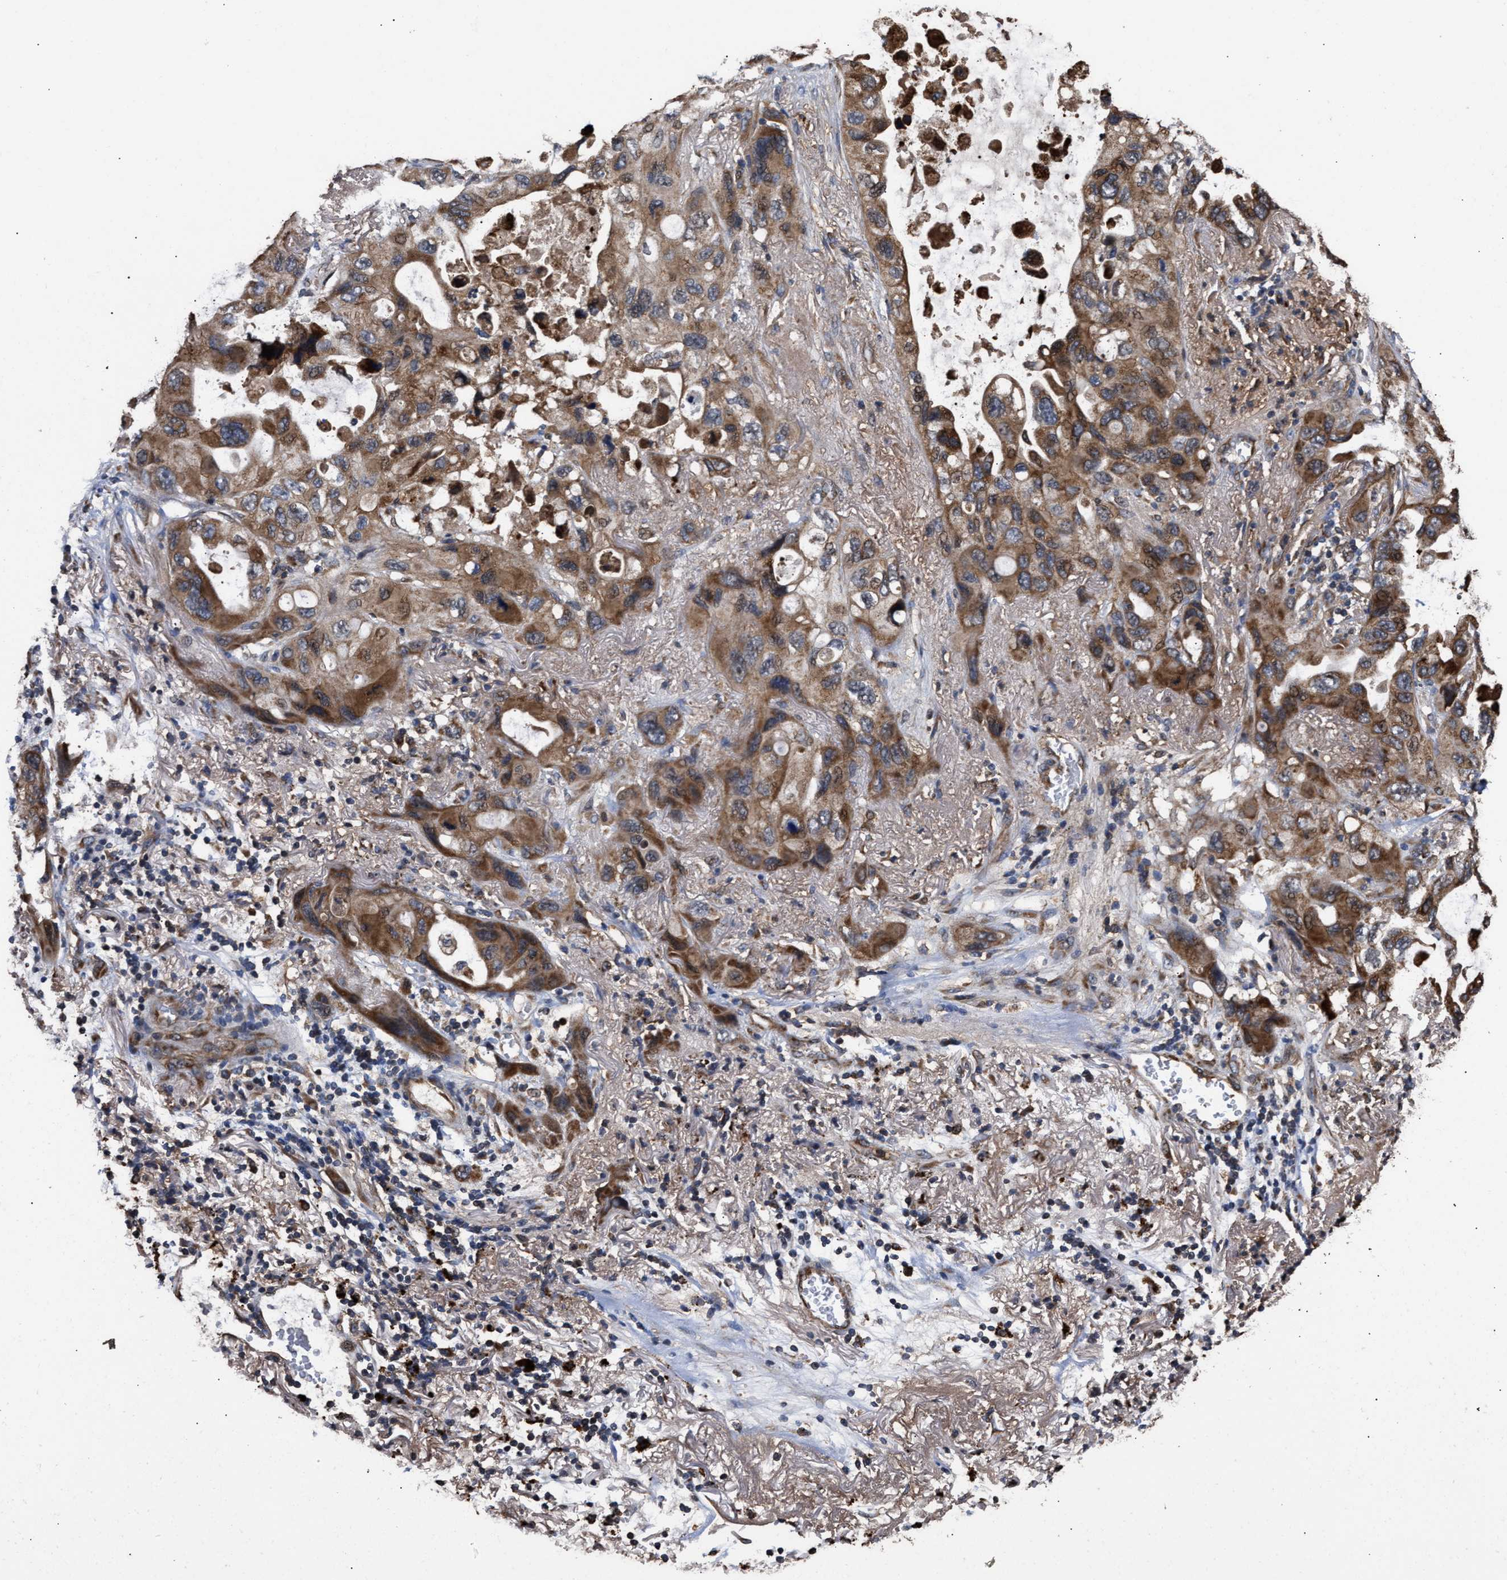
{"staining": {"intensity": "moderate", "quantity": ">75%", "location": "cytoplasmic/membranous"}, "tissue": "lung cancer", "cell_type": "Tumor cells", "image_type": "cancer", "snomed": [{"axis": "morphology", "description": "Squamous cell carcinoma, NOS"}, {"axis": "topography", "description": "Lung"}], "caption": "Protein expression by immunohistochemistry (IHC) displays moderate cytoplasmic/membranous positivity in about >75% of tumor cells in lung cancer (squamous cell carcinoma).", "gene": "GOSR1", "patient": {"sex": "female", "age": 73}}